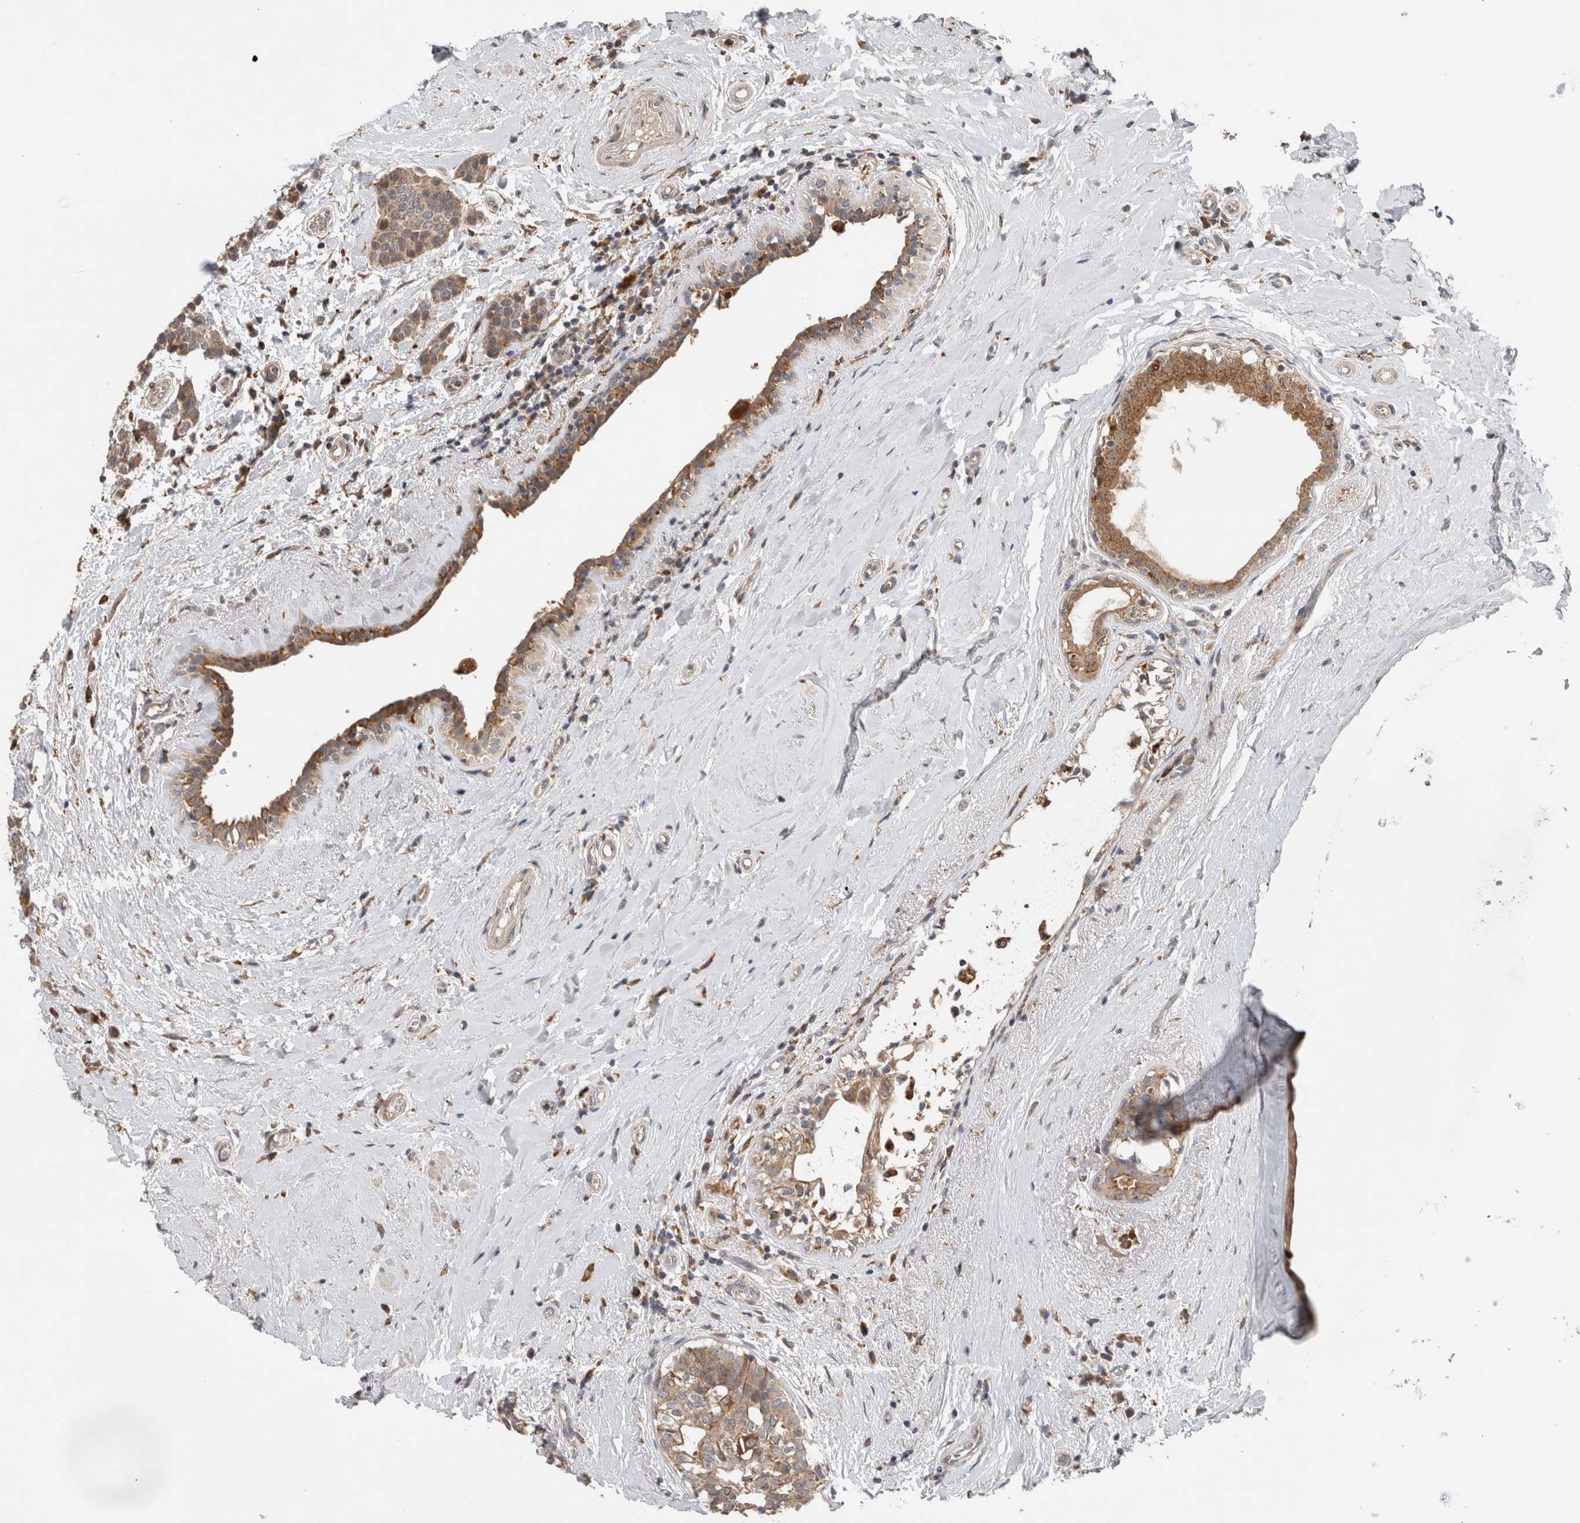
{"staining": {"intensity": "moderate", "quantity": ">75%", "location": "cytoplasmic/membranous"}, "tissue": "breast cancer", "cell_type": "Tumor cells", "image_type": "cancer", "snomed": [{"axis": "morphology", "description": "Duct carcinoma"}, {"axis": "topography", "description": "Breast"}], "caption": "Breast cancer was stained to show a protein in brown. There is medium levels of moderate cytoplasmic/membranous staining in about >75% of tumor cells.", "gene": "ADGRL3", "patient": {"sex": "female", "age": 55}}